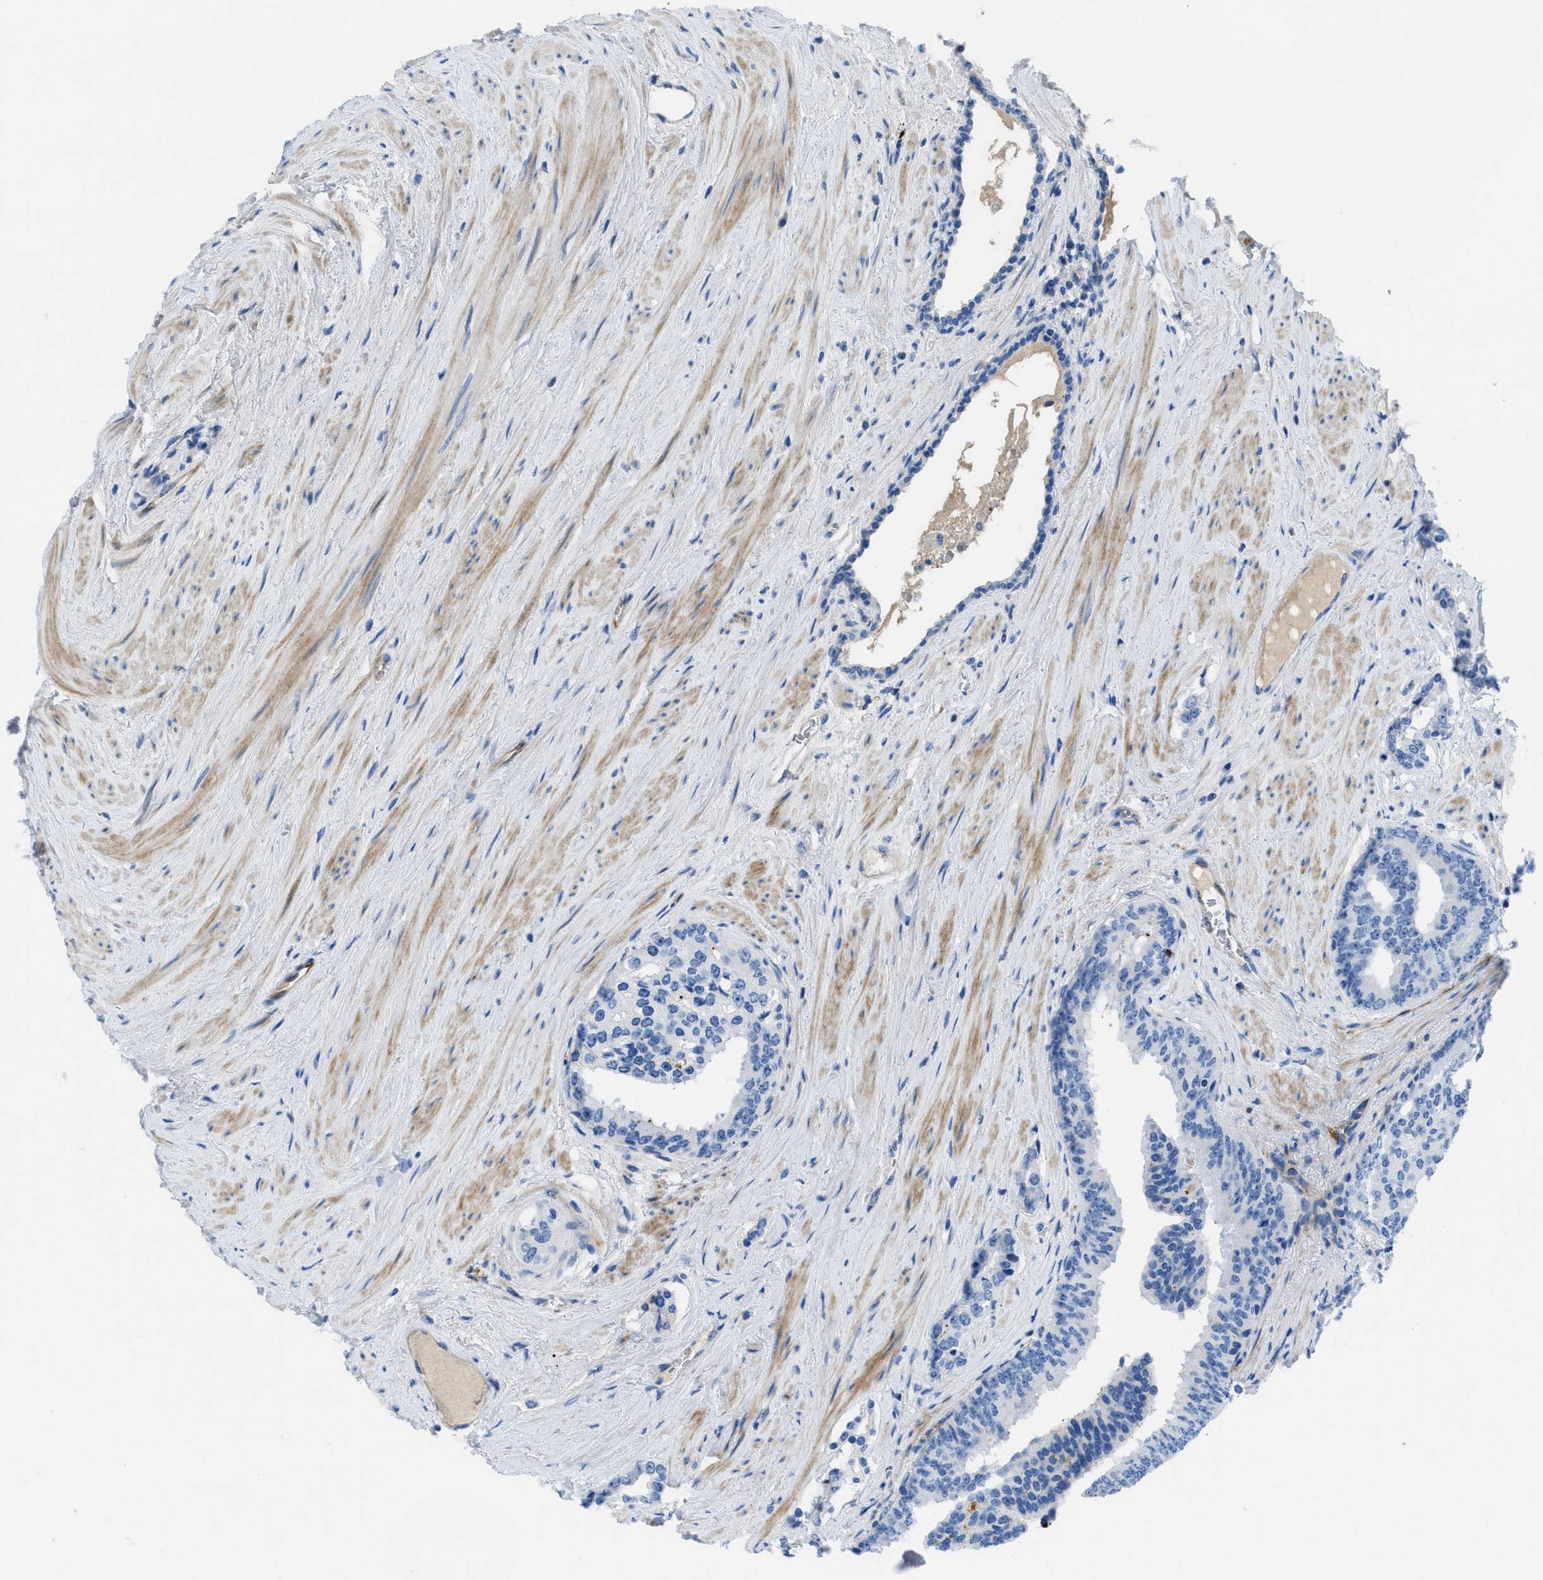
{"staining": {"intensity": "negative", "quantity": "none", "location": "none"}, "tissue": "prostate cancer", "cell_type": "Tumor cells", "image_type": "cancer", "snomed": [{"axis": "morphology", "description": "Adenocarcinoma, High grade"}, {"axis": "topography", "description": "Prostate"}], "caption": "Tumor cells are negative for brown protein staining in prostate high-grade adenocarcinoma.", "gene": "XCR1", "patient": {"sex": "male", "age": 71}}